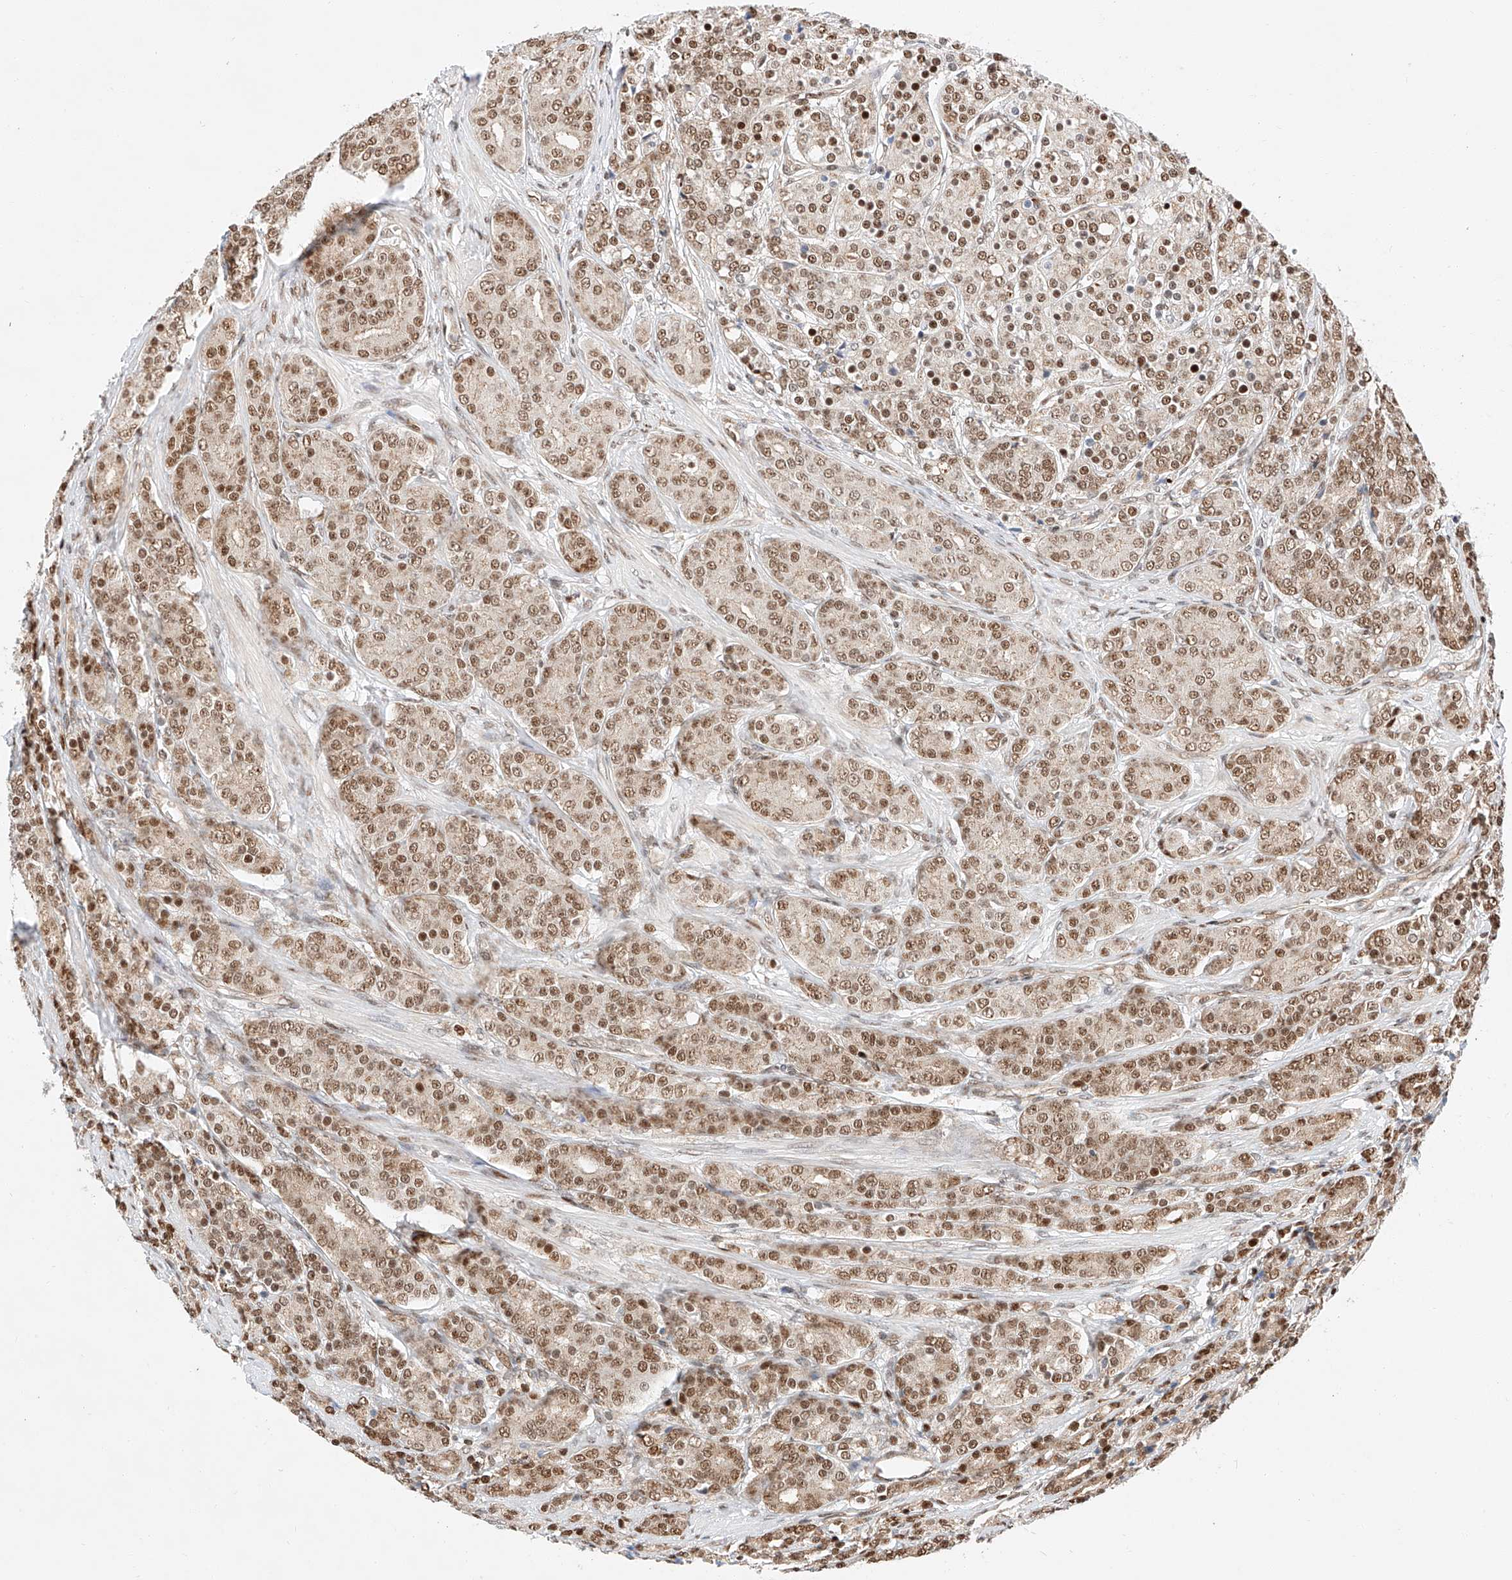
{"staining": {"intensity": "moderate", "quantity": ">75%", "location": "nuclear"}, "tissue": "prostate cancer", "cell_type": "Tumor cells", "image_type": "cancer", "snomed": [{"axis": "morphology", "description": "Adenocarcinoma, High grade"}, {"axis": "topography", "description": "Prostate"}], "caption": "Prostate cancer (high-grade adenocarcinoma) tissue displays moderate nuclear expression in approximately >75% of tumor cells (DAB = brown stain, brightfield microscopy at high magnification).", "gene": "HDAC9", "patient": {"sex": "male", "age": 62}}